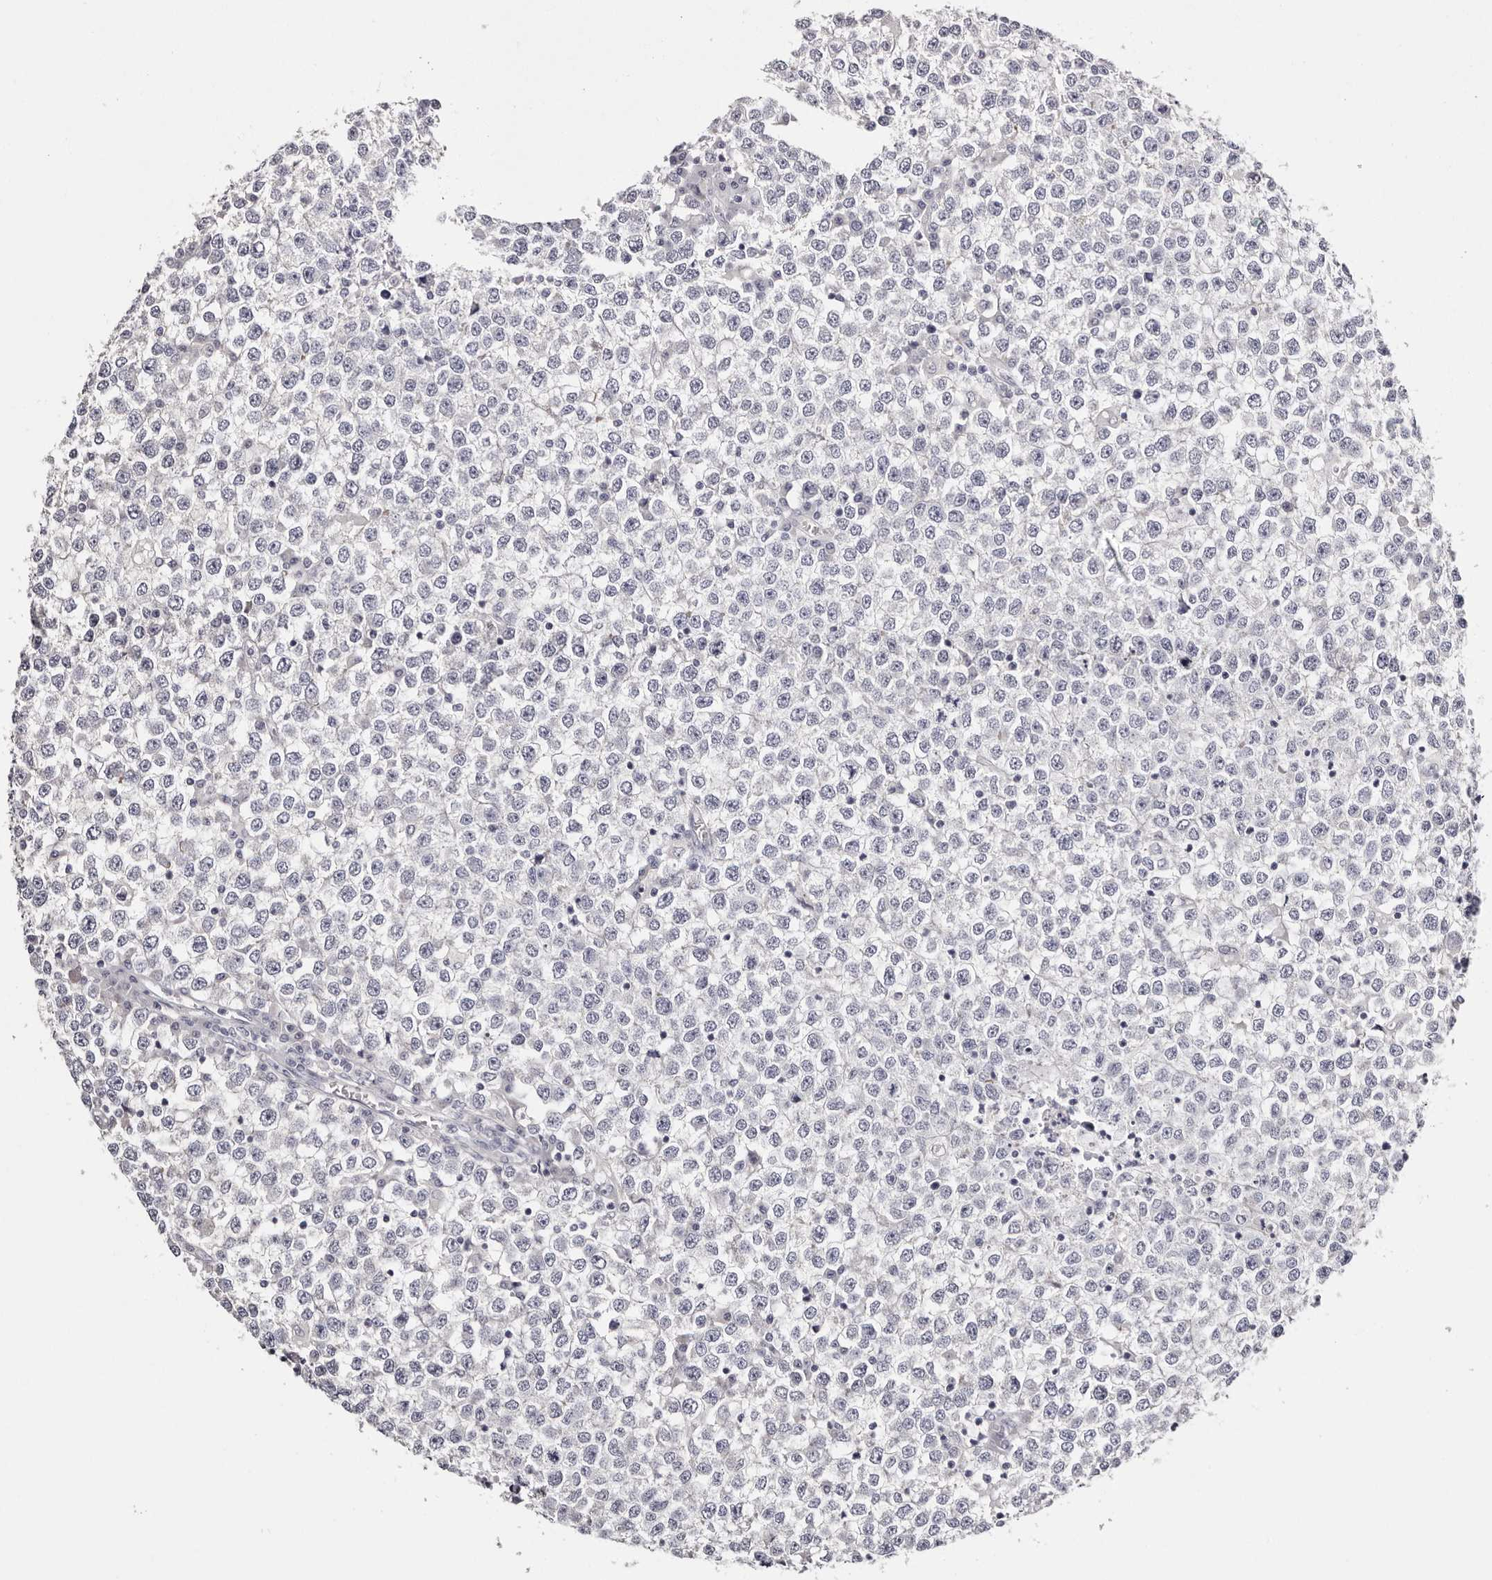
{"staining": {"intensity": "negative", "quantity": "none", "location": "none"}, "tissue": "testis cancer", "cell_type": "Tumor cells", "image_type": "cancer", "snomed": [{"axis": "morphology", "description": "Seminoma, NOS"}, {"axis": "topography", "description": "Testis"}], "caption": "This is an immunohistochemistry (IHC) histopathology image of human testis cancer (seminoma). There is no expression in tumor cells.", "gene": "ROM1", "patient": {"sex": "male", "age": 65}}